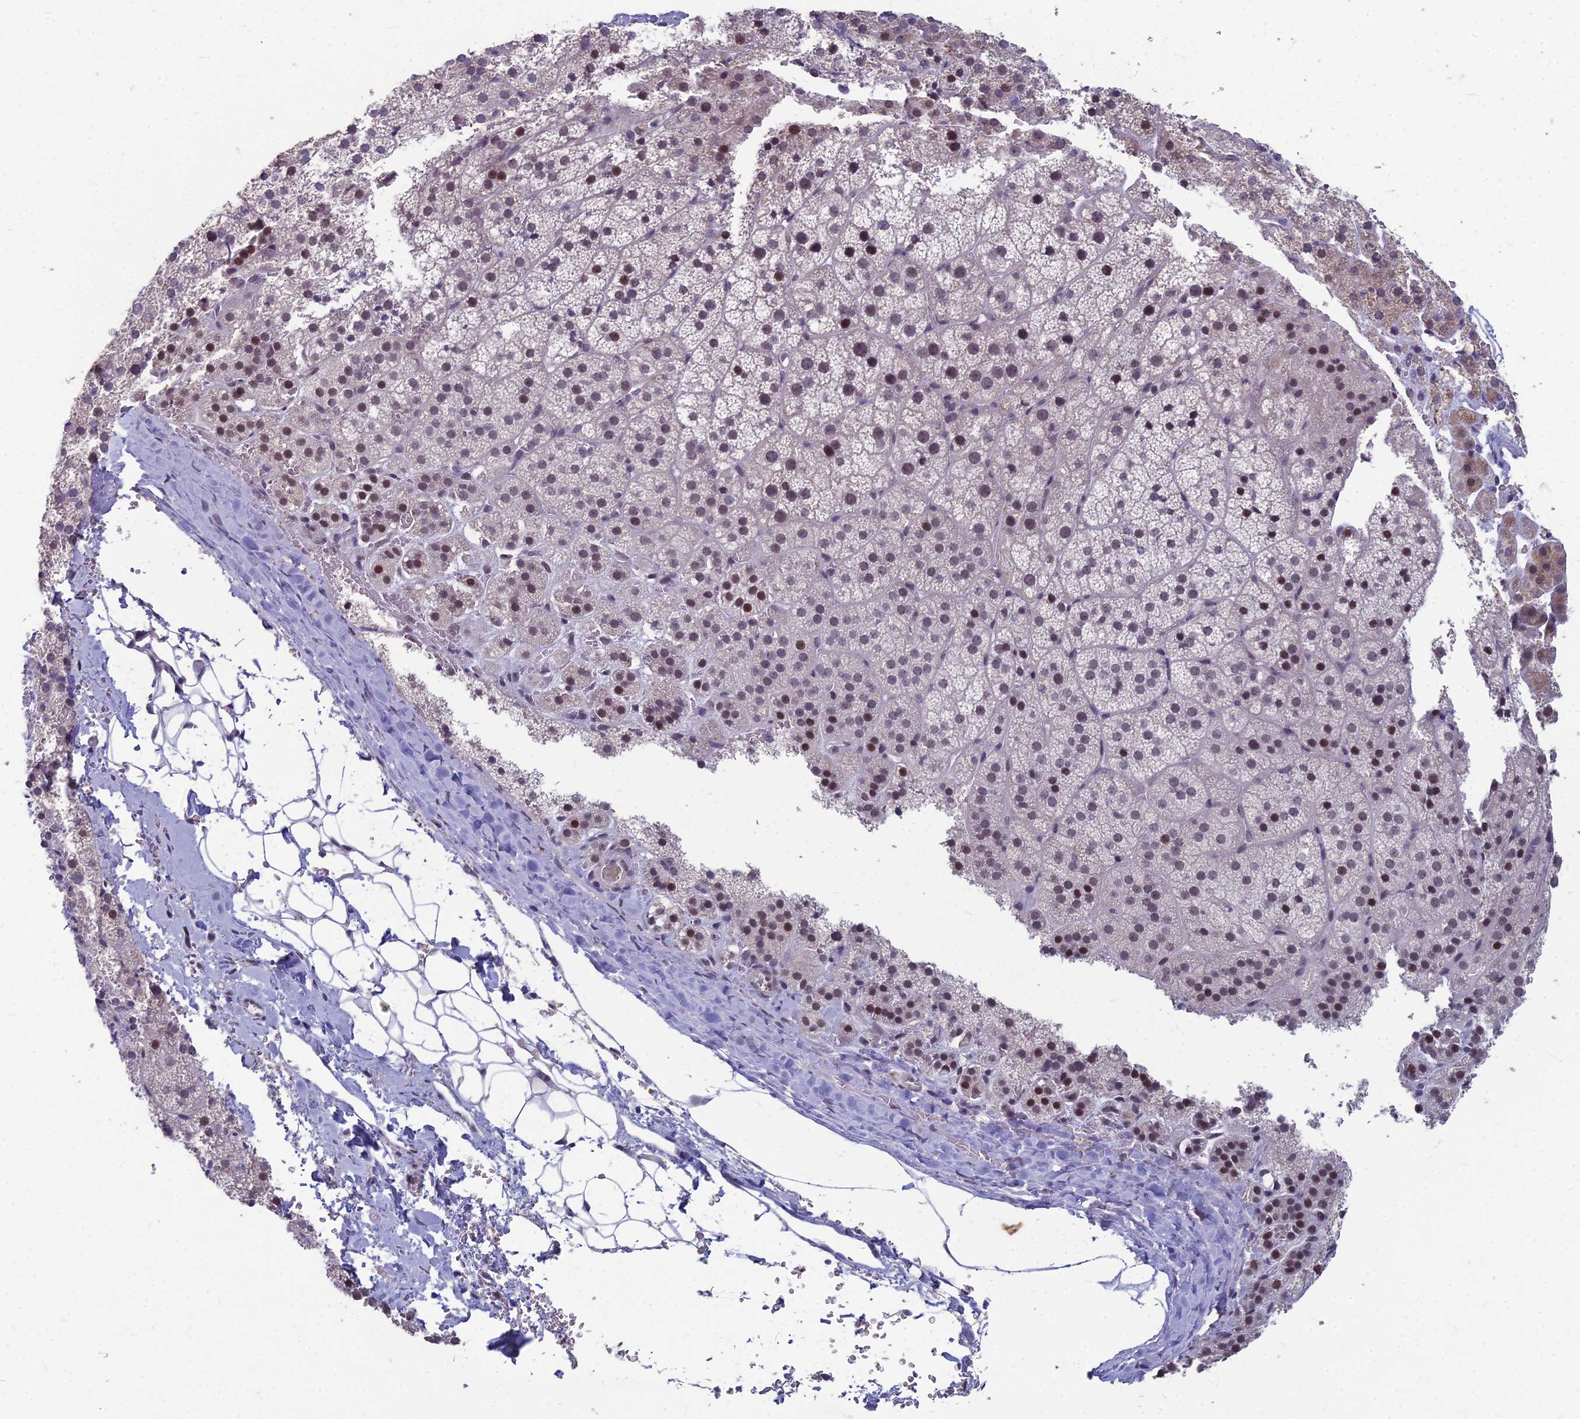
{"staining": {"intensity": "strong", "quantity": "<25%", "location": "nuclear"}, "tissue": "adrenal gland", "cell_type": "Glandular cells", "image_type": "normal", "snomed": [{"axis": "morphology", "description": "Normal tissue, NOS"}, {"axis": "topography", "description": "Adrenal gland"}], "caption": "This micrograph exhibits immunohistochemistry staining of benign adrenal gland, with medium strong nuclear expression in approximately <25% of glandular cells.", "gene": "KAT7", "patient": {"sex": "female", "age": 44}}